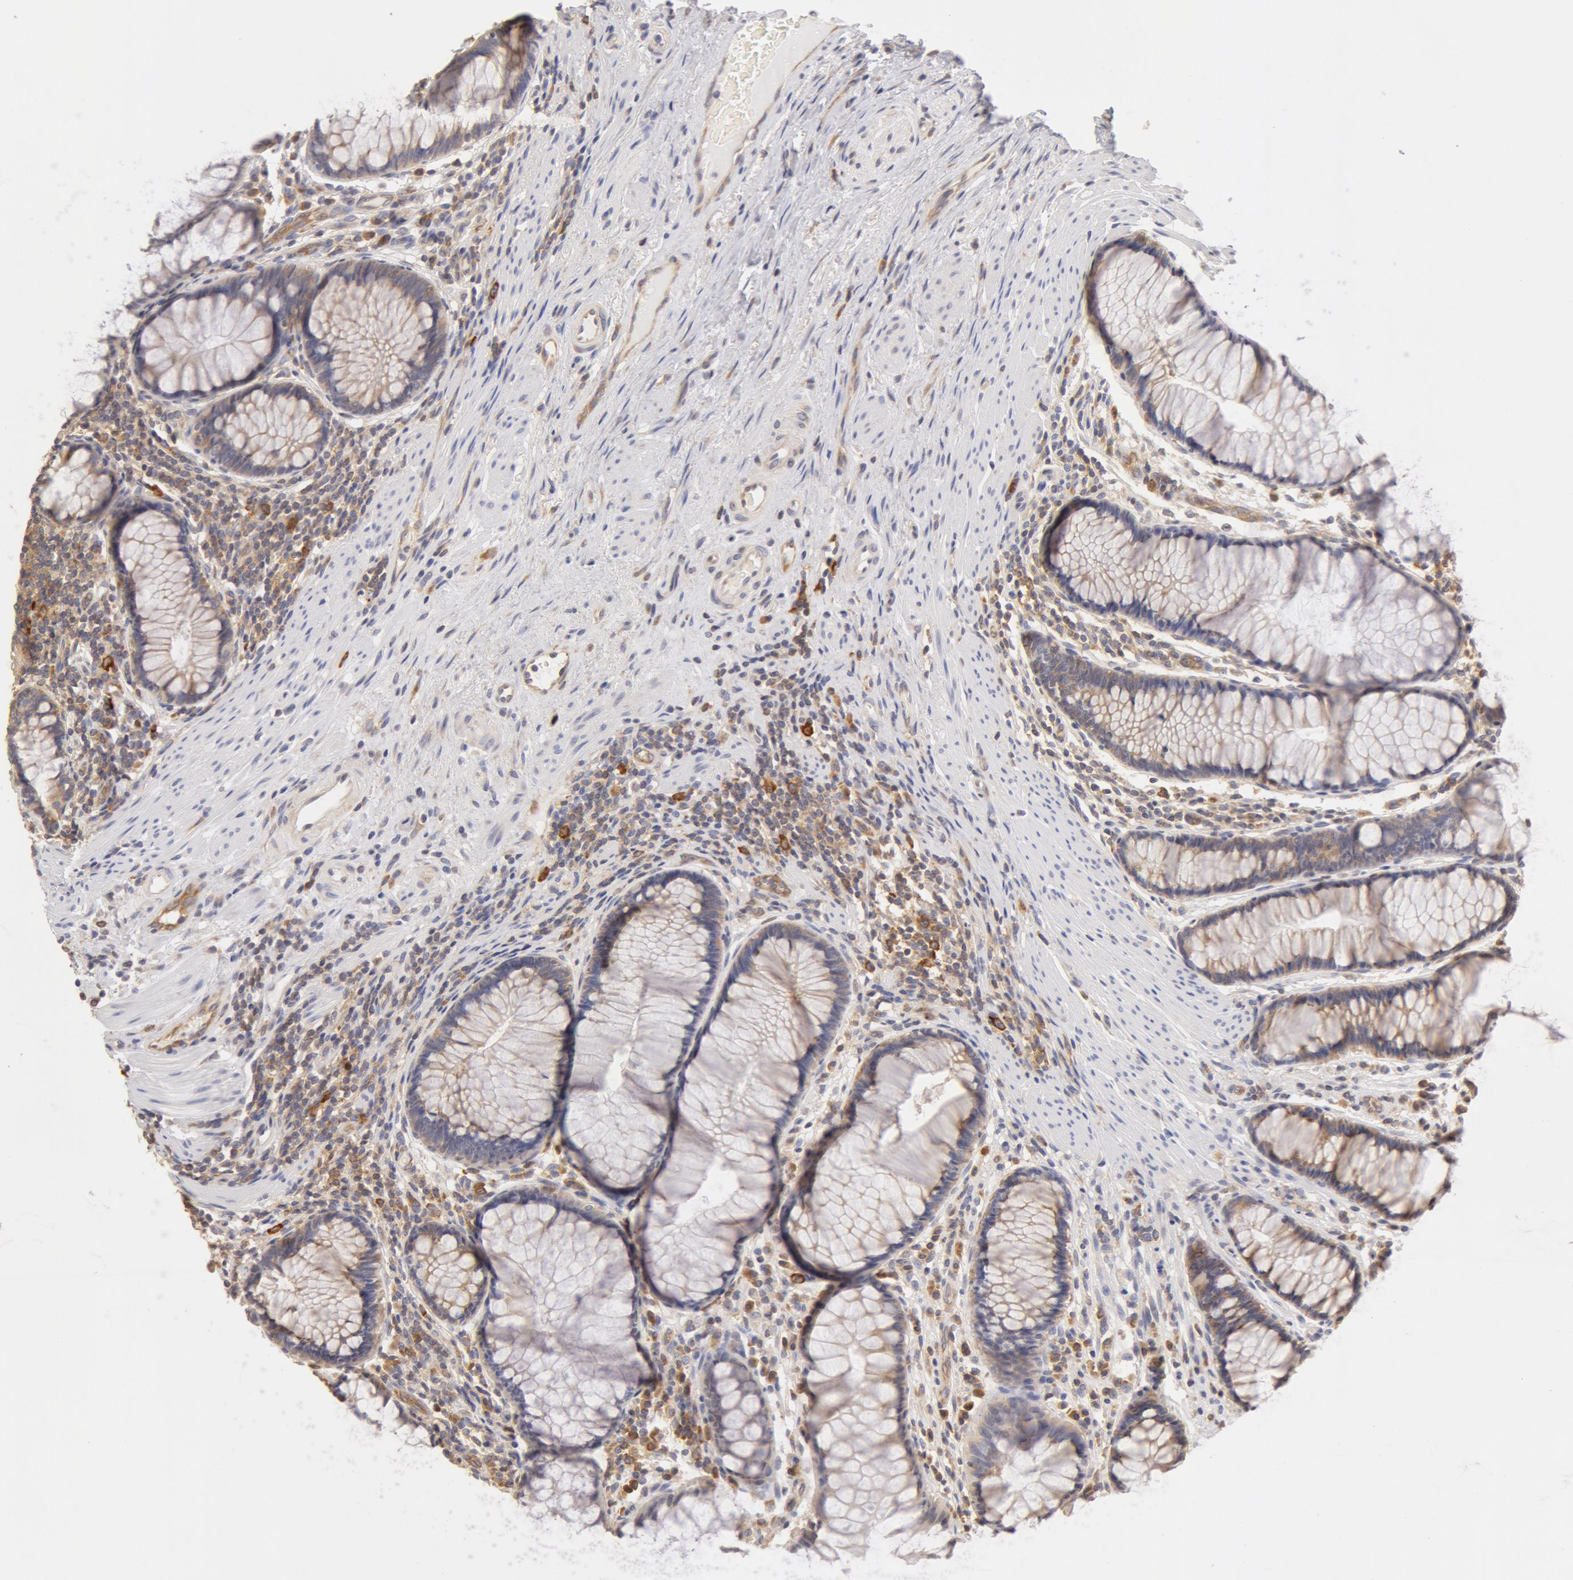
{"staining": {"intensity": "weak", "quantity": "25%-75%", "location": "cytoplasmic/membranous"}, "tissue": "rectum", "cell_type": "Glandular cells", "image_type": "normal", "snomed": [{"axis": "morphology", "description": "Normal tissue, NOS"}, {"axis": "topography", "description": "Rectum"}], "caption": "A micrograph showing weak cytoplasmic/membranous expression in approximately 25%-75% of glandular cells in normal rectum, as visualized by brown immunohistochemical staining.", "gene": "DDX3X", "patient": {"sex": "male", "age": 77}}